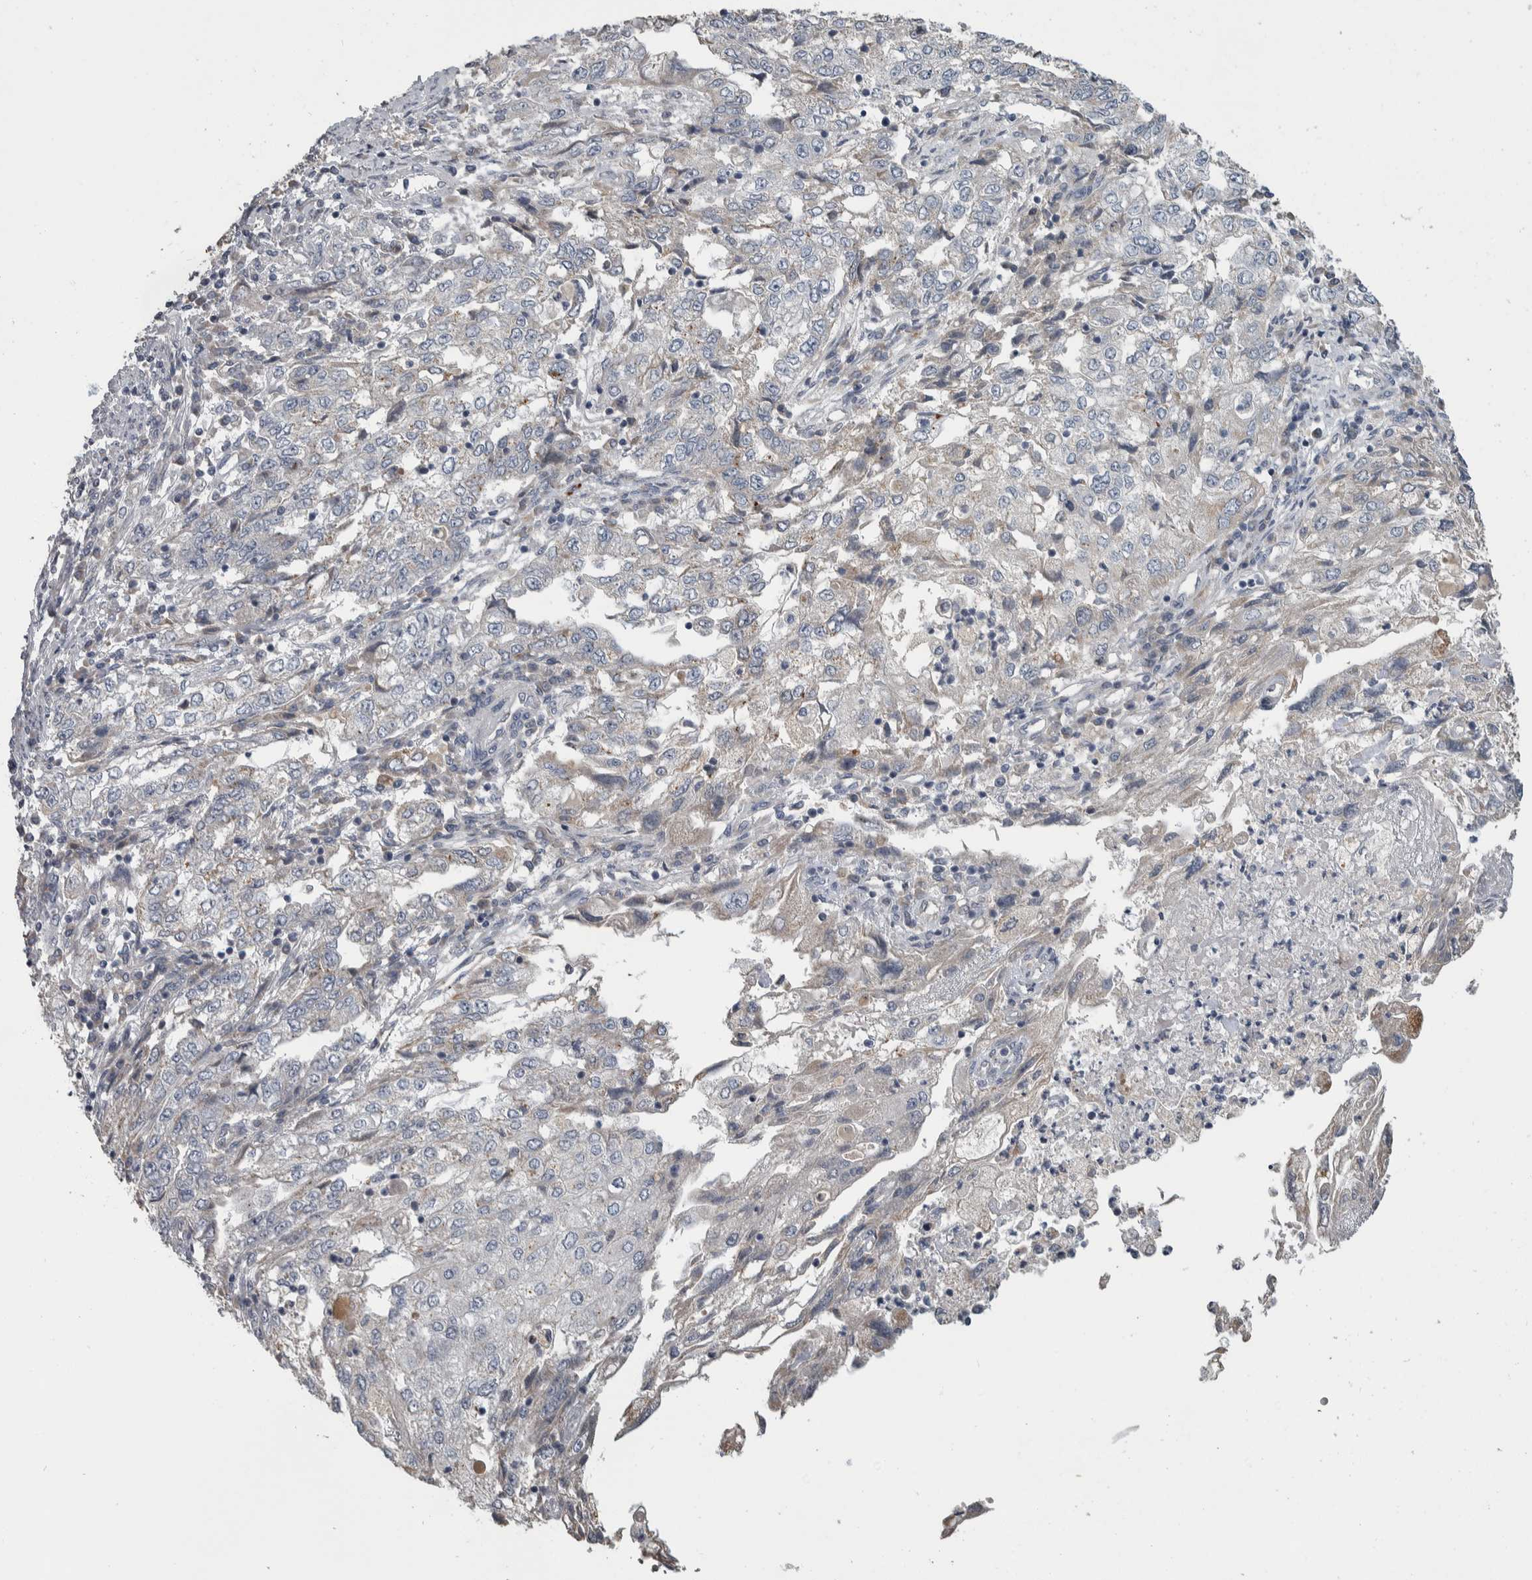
{"staining": {"intensity": "negative", "quantity": "none", "location": "none"}, "tissue": "endometrial cancer", "cell_type": "Tumor cells", "image_type": "cancer", "snomed": [{"axis": "morphology", "description": "Adenocarcinoma, NOS"}, {"axis": "topography", "description": "Endometrium"}], "caption": "The histopathology image shows no significant expression in tumor cells of endometrial adenocarcinoma.", "gene": "FAM83G", "patient": {"sex": "female", "age": 49}}